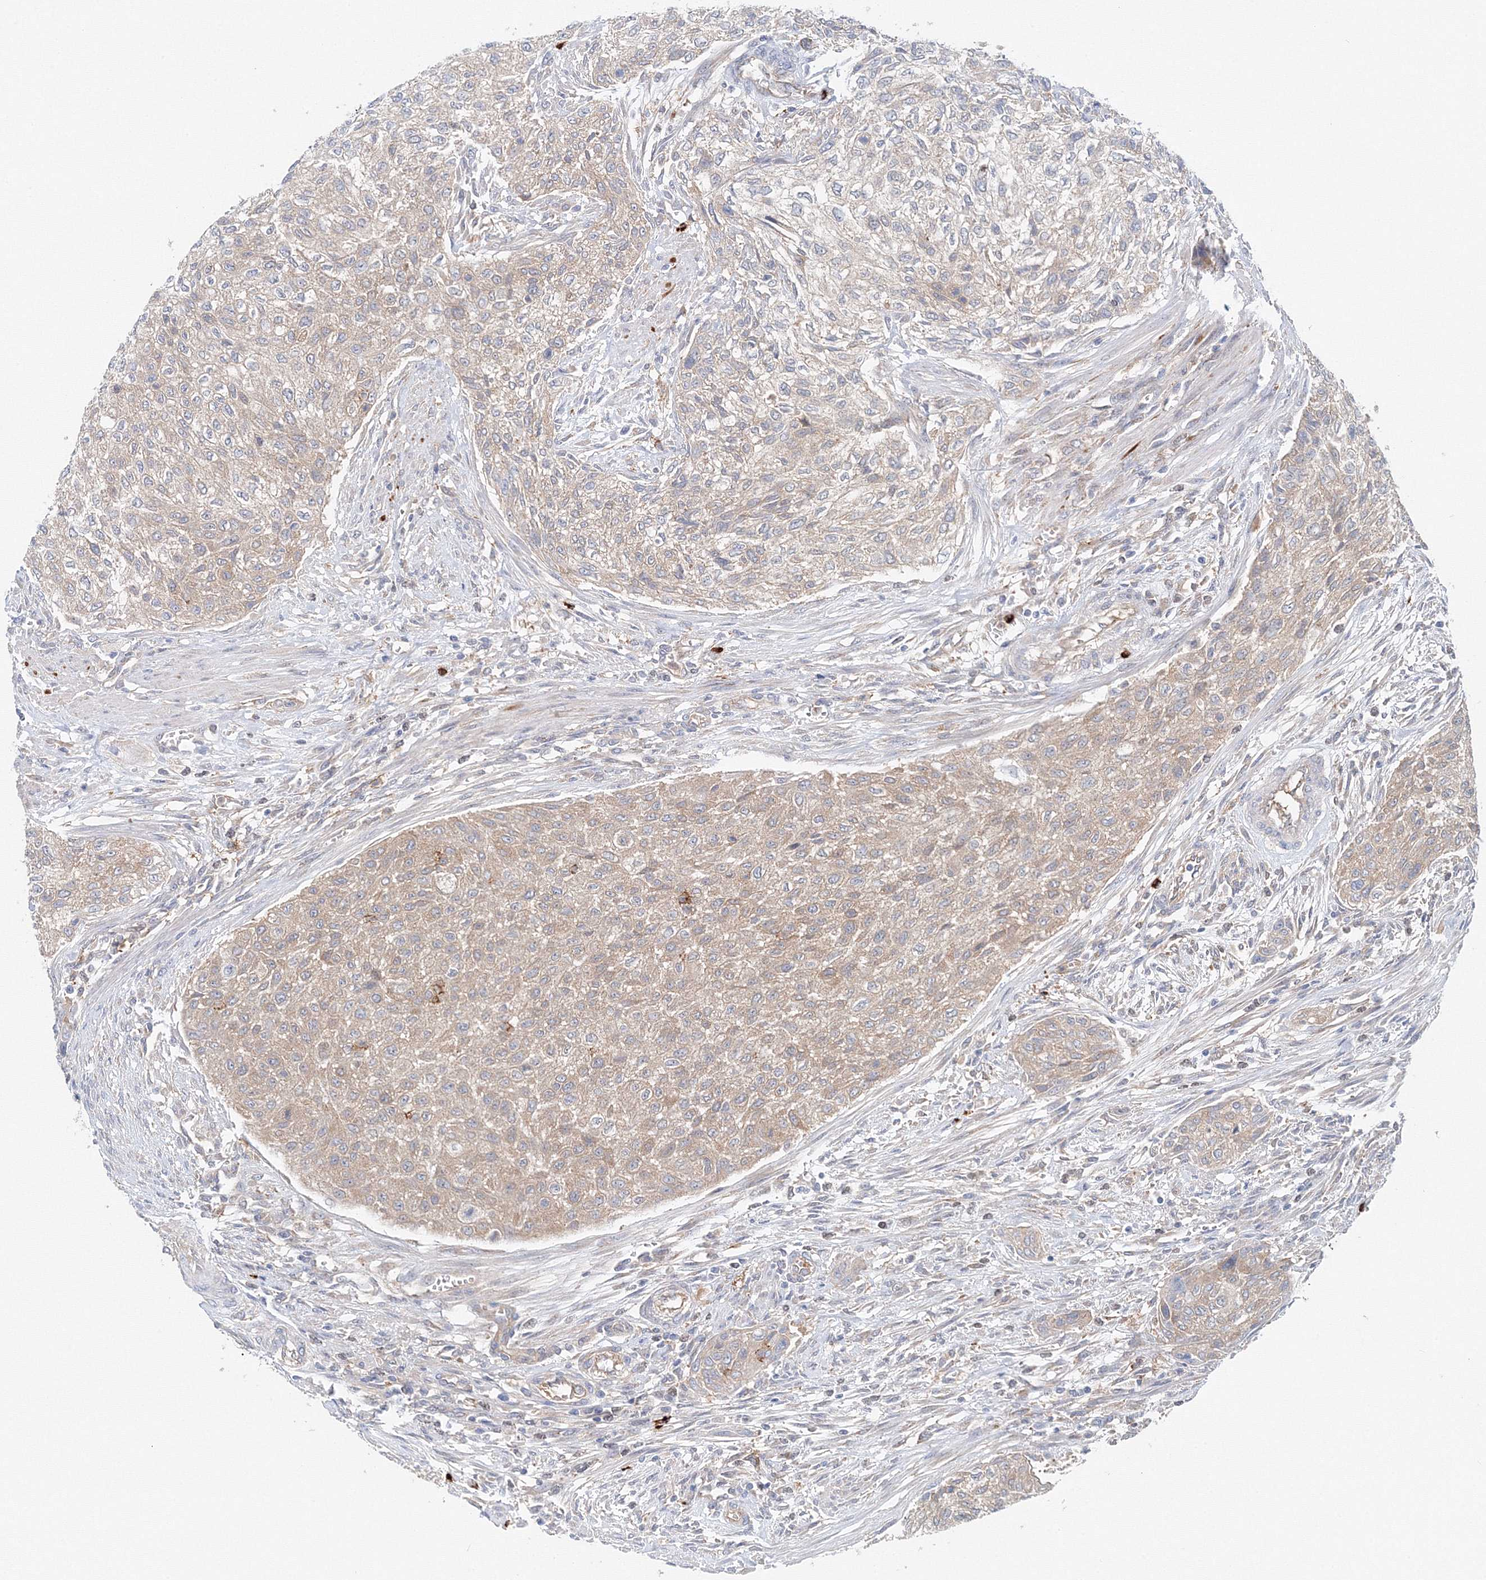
{"staining": {"intensity": "weak", "quantity": "25%-75%", "location": "cytoplasmic/membranous"}, "tissue": "urothelial cancer", "cell_type": "Tumor cells", "image_type": "cancer", "snomed": [{"axis": "morphology", "description": "Urothelial carcinoma, High grade"}, {"axis": "topography", "description": "Urinary bladder"}], "caption": "DAB (3,3'-diaminobenzidine) immunohistochemical staining of urothelial cancer reveals weak cytoplasmic/membranous protein expression in approximately 25%-75% of tumor cells.", "gene": "TPRKB", "patient": {"sex": "male", "age": 35}}